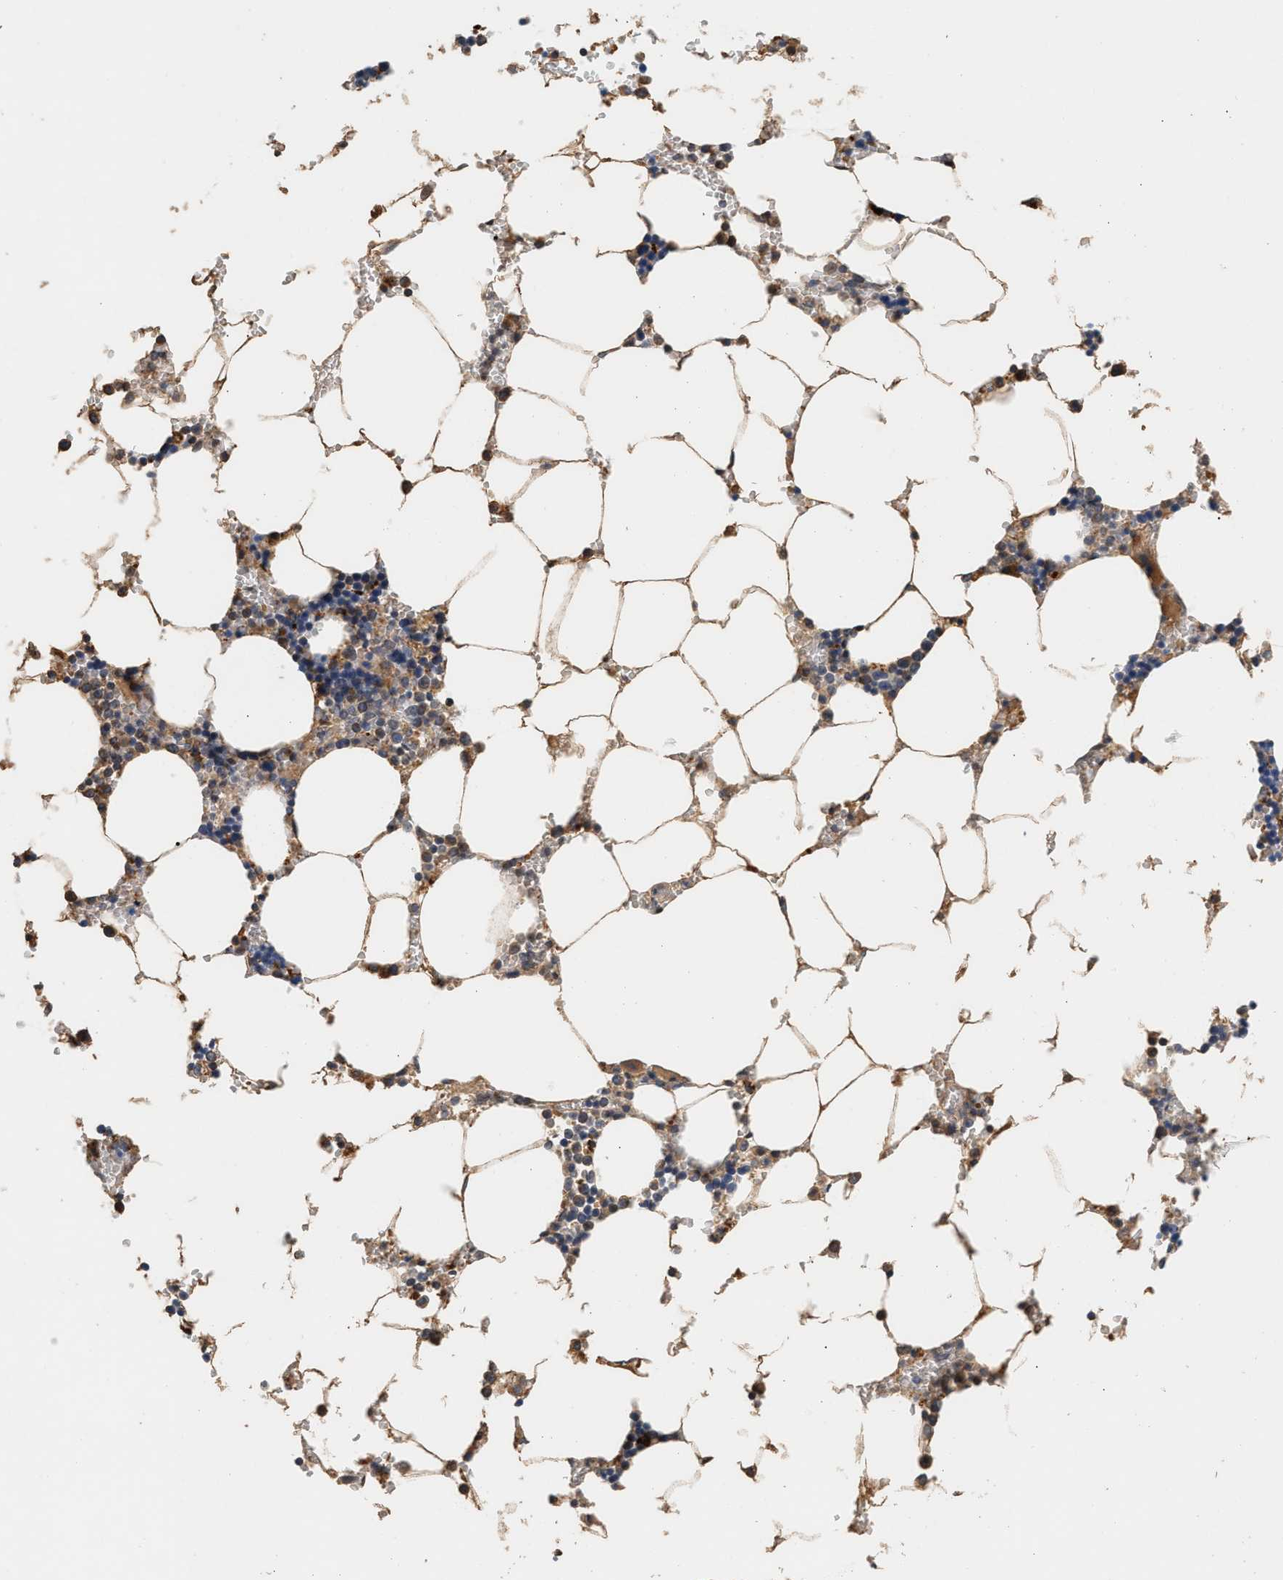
{"staining": {"intensity": "moderate", "quantity": "<25%", "location": "cytoplasmic/membranous"}, "tissue": "bone marrow", "cell_type": "Hematopoietic cells", "image_type": "normal", "snomed": [{"axis": "morphology", "description": "Normal tissue, NOS"}, {"axis": "topography", "description": "Bone marrow"}], "caption": "The histopathology image demonstrates immunohistochemical staining of normal bone marrow. There is moderate cytoplasmic/membranous expression is appreciated in approximately <25% of hematopoietic cells. The staining was performed using DAB (3,3'-diaminobenzidine), with brown indicating positive protein expression. Nuclei are stained blue with hematoxylin.", "gene": "PTGR3", "patient": {"sex": "male", "age": 70}}